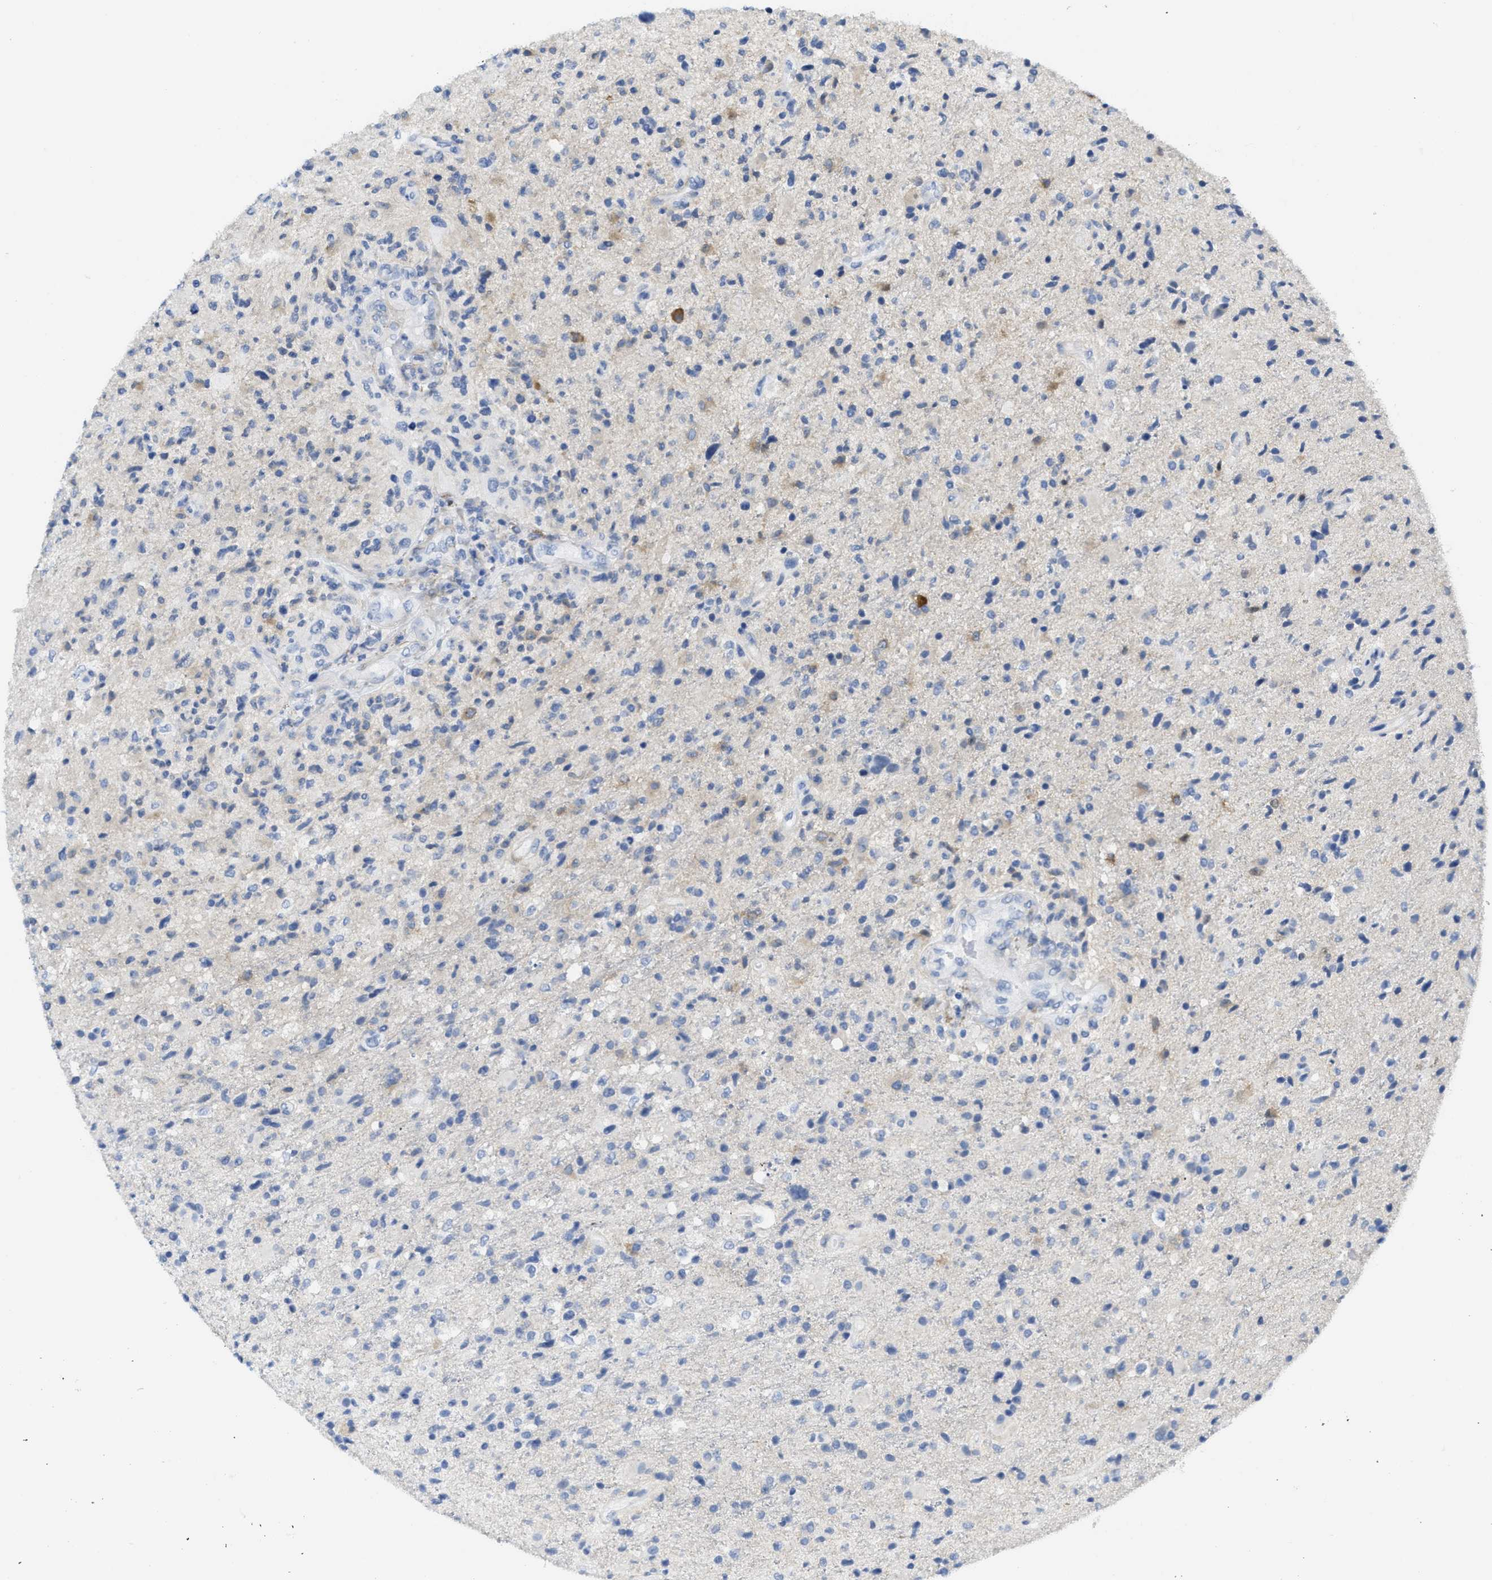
{"staining": {"intensity": "weak", "quantity": "<25%", "location": "cytoplasmic/membranous"}, "tissue": "glioma", "cell_type": "Tumor cells", "image_type": "cancer", "snomed": [{"axis": "morphology", "description": "Glioma, malignant, High grade"}, {"axis": "topography", "description": "Brain"}], "caption": "Tumor cells are negative for protein expression in human glioma.", "gene": "TUB", "patient": {"sex": "male", "age": 72}}